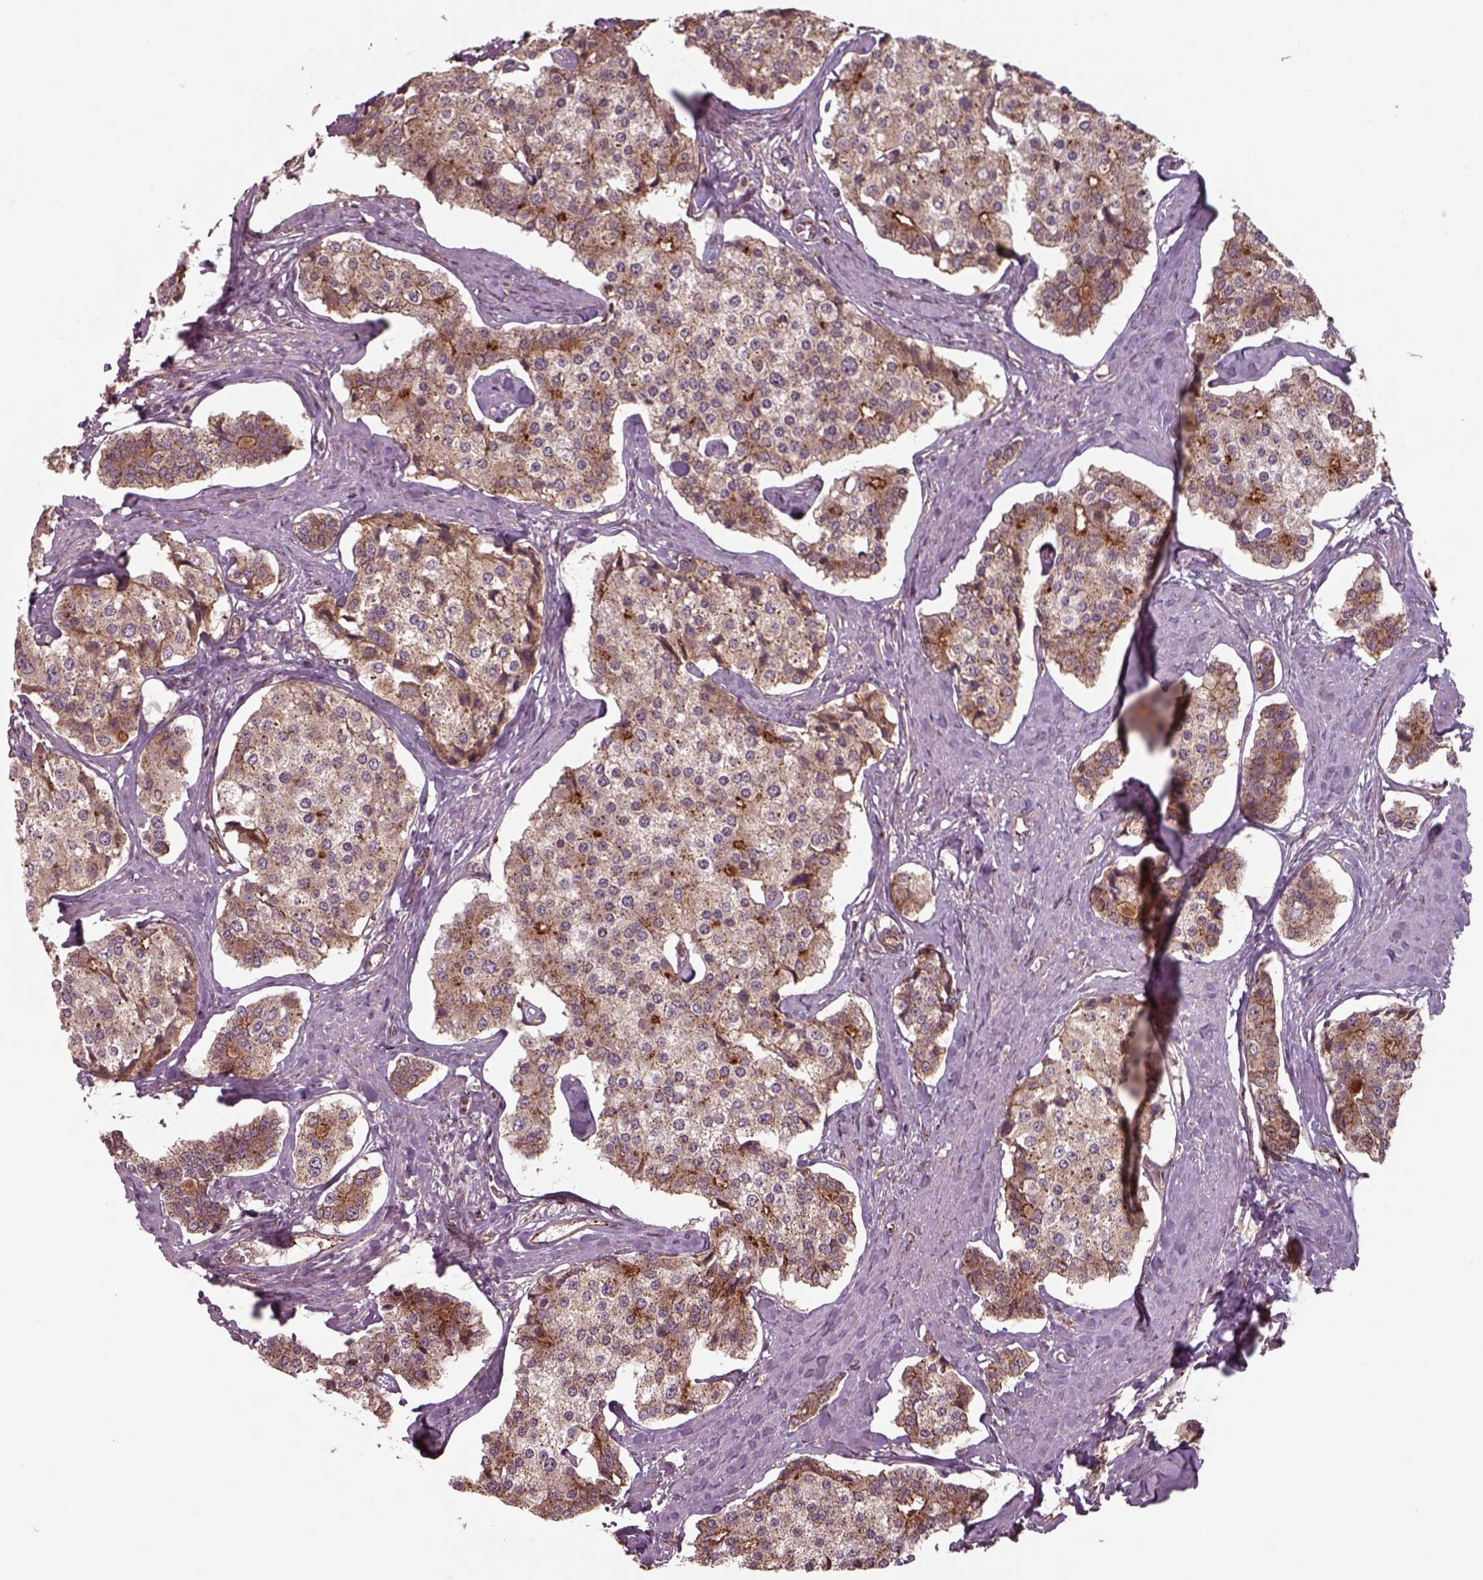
{"staining": {"intensity": "moderate", "quantity": ">75%", "location": "cytoplasmic/membranous"}, "tissue": "carcinoid", "cell_type": "Tumor cells", "image_type": "cancer", "snomed": [{"axis": "morphology", "description": "Carcinoid, malignant, NOS"}, {"axis": "topography", "description": "Small intestine"}], "caption": "Human carcinoid stained with a protein marker demonstrates moderate staining in tumor cells.", "gene": "CHMP3", "patient": {"sex": "female", "age": 65}}